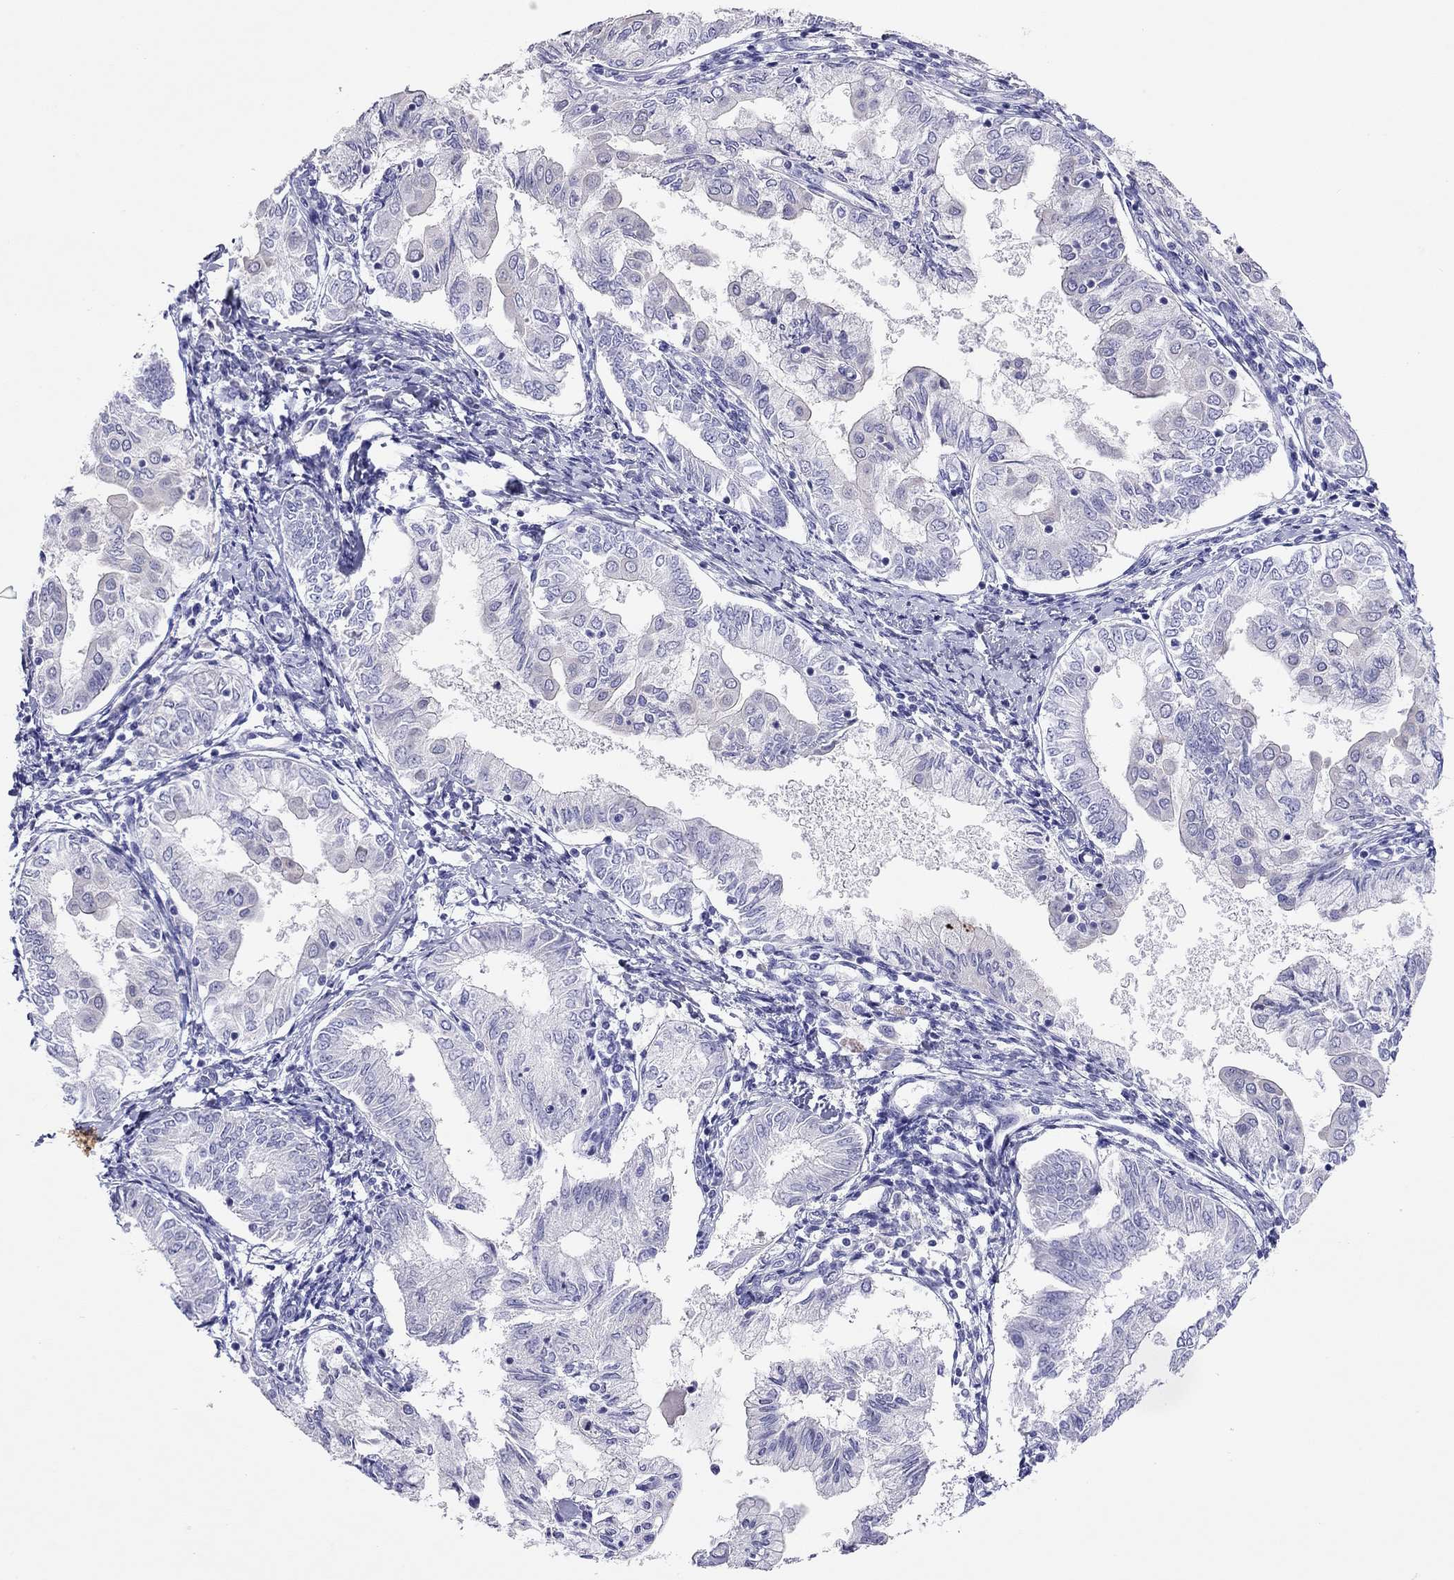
{"staining": {"intensity": "negative", "quantity": "none", "location": "none"}, "tissue": "endometrial cancer", "cell_type": "Tumor cells", "image_type": "cancer", "snomed": [{"axis": "morphology", "description": "Adenocarcinoma, NOS"}, {"axis": "topography", "description": "Endometrium"}], "caption": "High magnification brightfield microscopy of endometrial cancer stained with DAB (brown) and counterstained with hematoxylin (blue): tumor cells show no significant positivity.", "gene": "CAPNS2", "patient": {"sex": "female", "age": 68}}